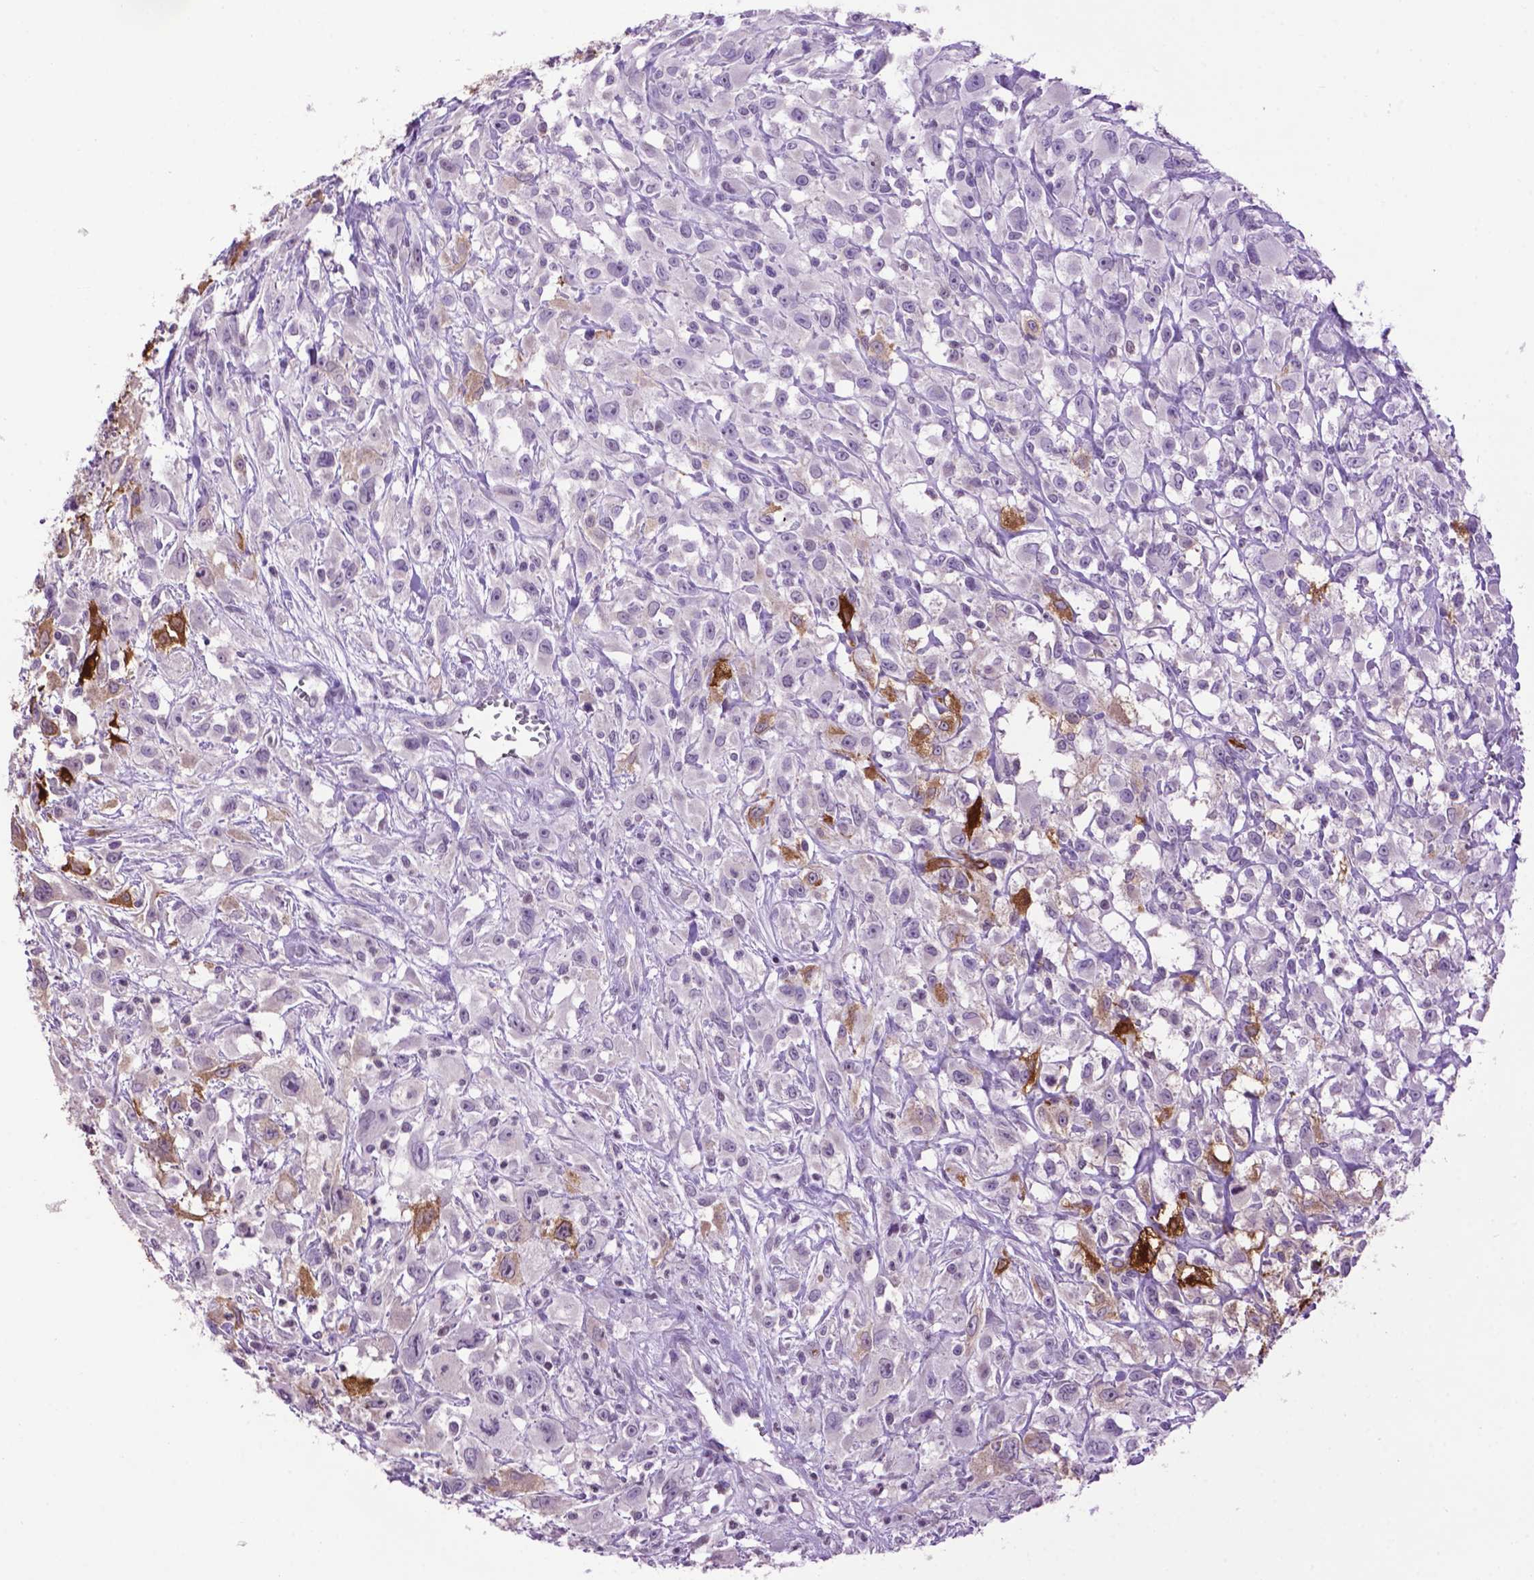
{"staining": {"intensity": "negative", "quantity": "none", "location": "none"}, "tissue": "head and neck cancer", "cell_type": "Tumor cells", "image_type": "cancer", "snomed": [{"axis": "morphology", "description": "Squamous cell carcinoma, NOS"}, {"axis": "morphology", "description": "Squamous cell carcinoma, metastatic, NOS"}, {"axis": "topography", "description": "Oral tissue"}, {"axis": "topography", "description": "Head-Neck"}], "caption": "This is an immunohistochemistry (IHC) micrograph of human squamous cell carcinoma (head and neck). There is no expression in tumor cells.", "gene": "TH", "patient": {"sex": "female", "age": 85}}